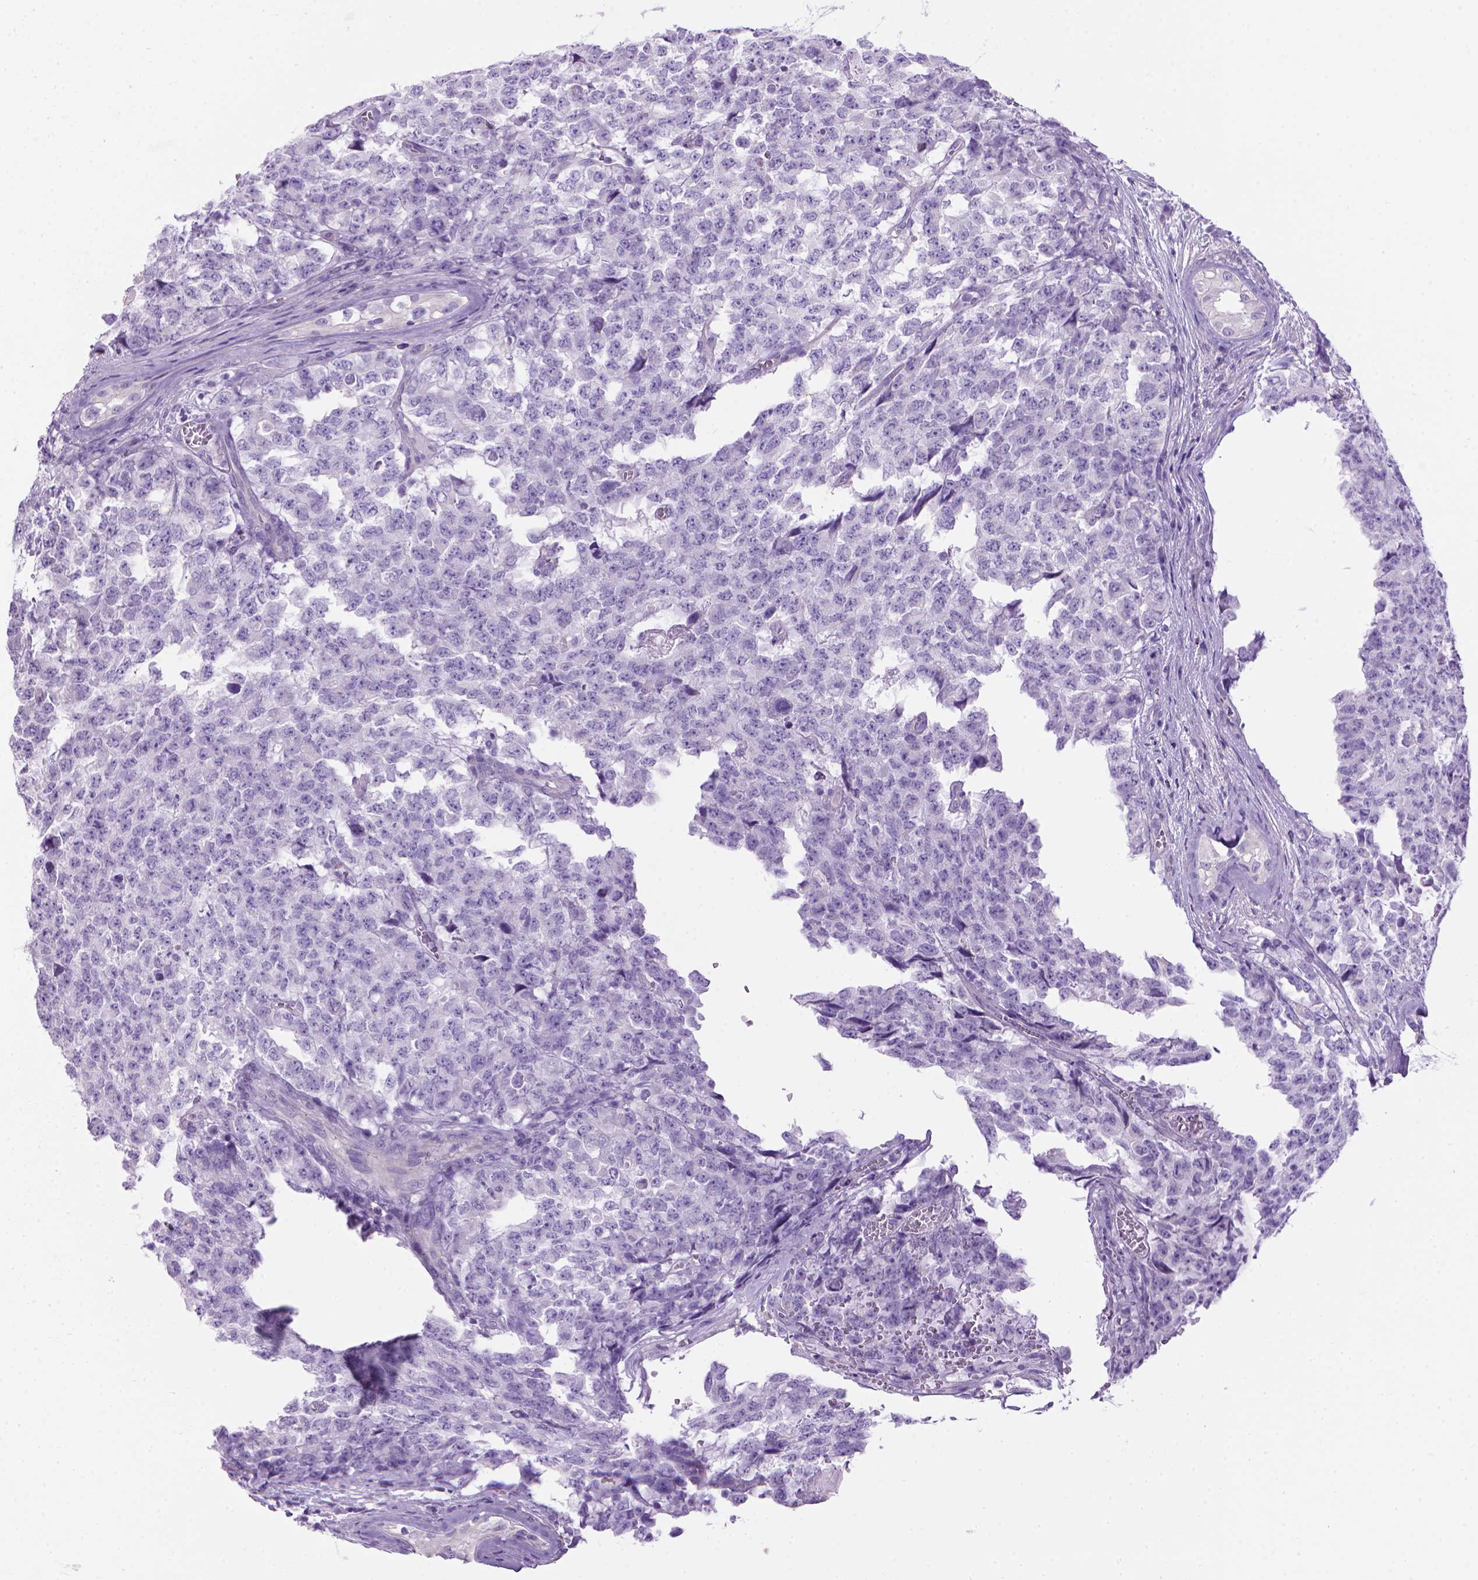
{"staining": {"intensity": "negative", "quantity": "none", "location": "none"}, "tissue": "testis cancer", "cell_type": "Tumor cells", "image_type": "cancer", "snomed": [{"axis": "morphology", "description": "Carcinoma, Embryonal, NOS"}, {"axis": "topography", "description": "Testis"}], "caption": "Micrograph shows no significant protein staining in tumor cells of testis cancer (embryonal carcinoma). (DAB IHC, high magnification).", "gene": "ARHGEF33", "patient": {"sex": "male", "age": 23}}